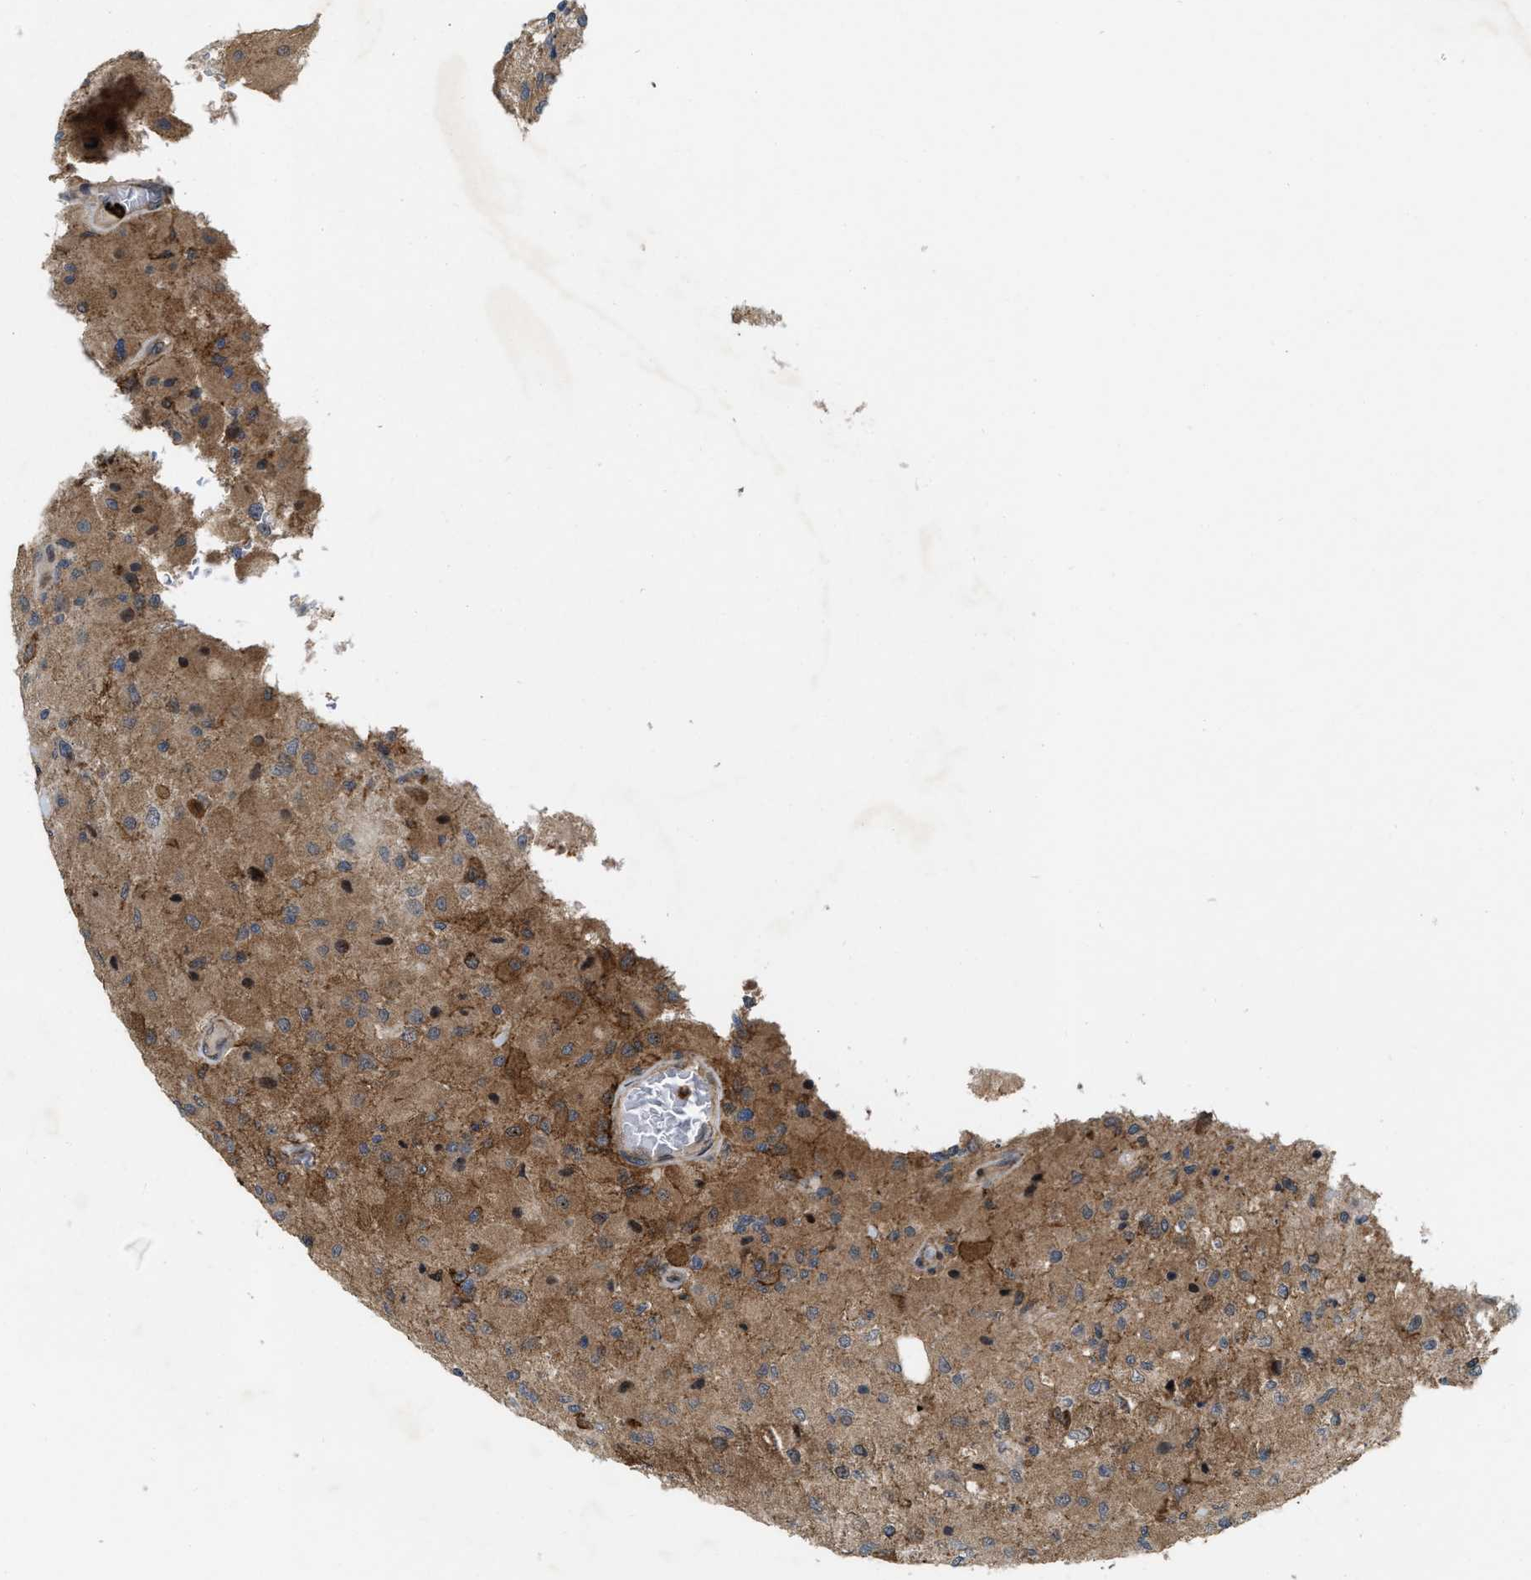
{"staining": {"intensity": "moderate", "quantity": ">75%", "location": "cytoplasmic/membranous"}, "tissue": "glioma", "cell_type": "Tumor cells", "image_type": "cancer", "snomed": [{"axis": "morphology", "description": "Normal tissue, NOS"}, {"axis": "morphology", "description": "Glioma, malignant, High grade"}, {"axis": "topography", "description": "Cerebral cortex"}], "caption": "IHC (DAB) staining of glioma demonstrates moderate cytoplasmic/membranous protein expression in about >75% of tumor cells.", "gene": "IQCE", "patient": {"sex": "male", "age": 77}}